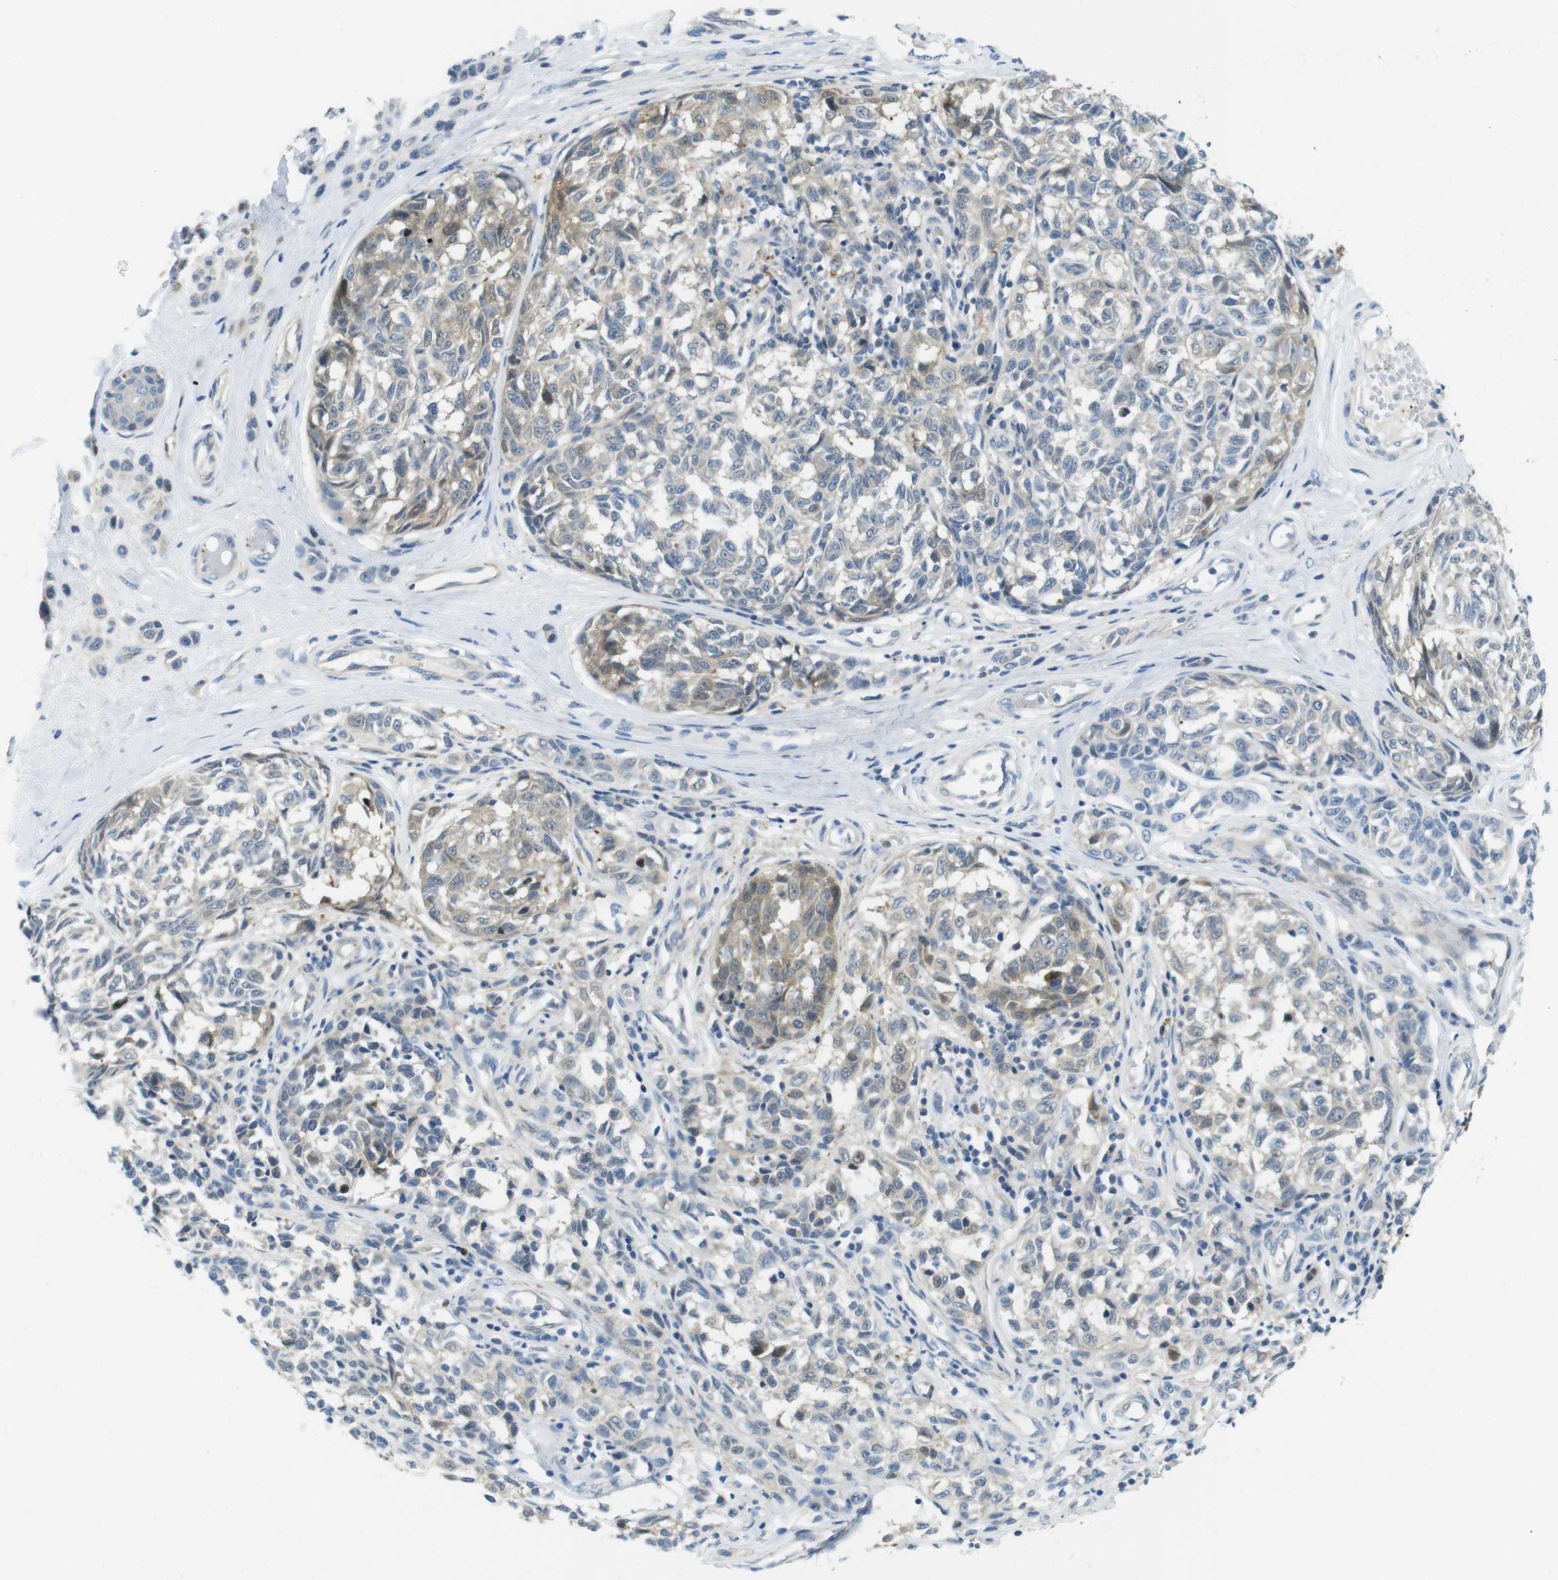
{"staining": {"intensity": "weak", "quantity": "<25%", "location": "cytoplasmic/membranous,nuclear"}, "tissue": "melanoma", "cell_type": "Tumor cells", "image_type": "cancer", "snomed": [{"axis": "morphology", "description": "Malignant melanoma, NOS"}, {"axis": "topography", "description": "Skin"}], "caption": "Malignant melanoma was stained to show a protein in brown. There is no significant staining in tumor cells.", "gene": "CASP2", "patient": {"sex": "female", "age": 64}}